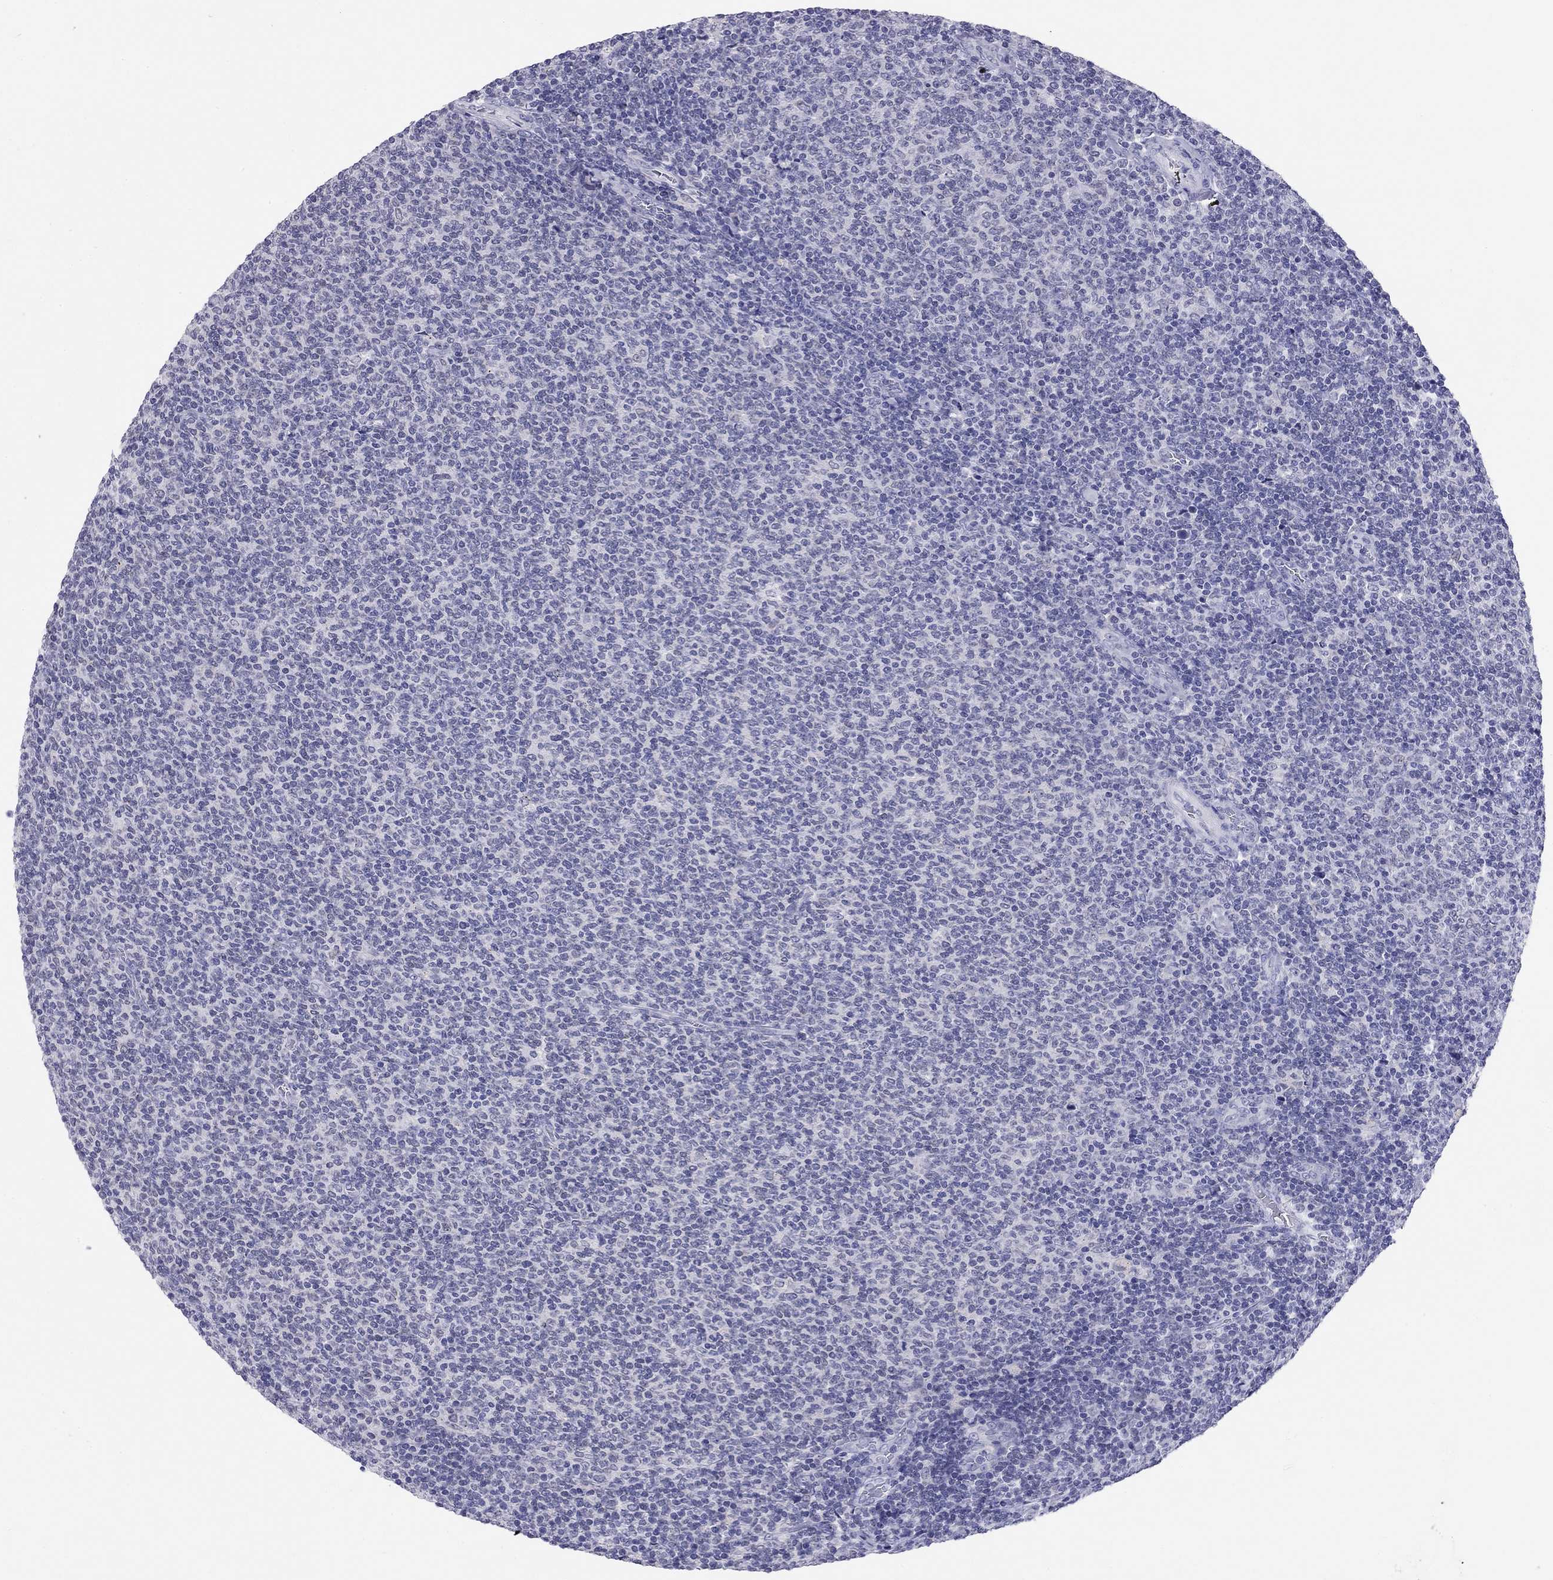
{"staining": {"intensity": "negative", "quantity": "none", "location": "none"}, "tissue": "lymphoma", "cell_type": "Tumor cells", "image_type": "cancer", "snomed": [{"axis": "morphology", "description": "Malignant lymphoma, non-Hodgkin's type, Low grade"}, {"axis": "topography", "description": "Lymph node"}], "caption": "Histopathology image shows no protein positivity in tumor cells of lymphoma tissue.", "gene": "ARMC12", "patient": {"sex": "male", "age": 52}}